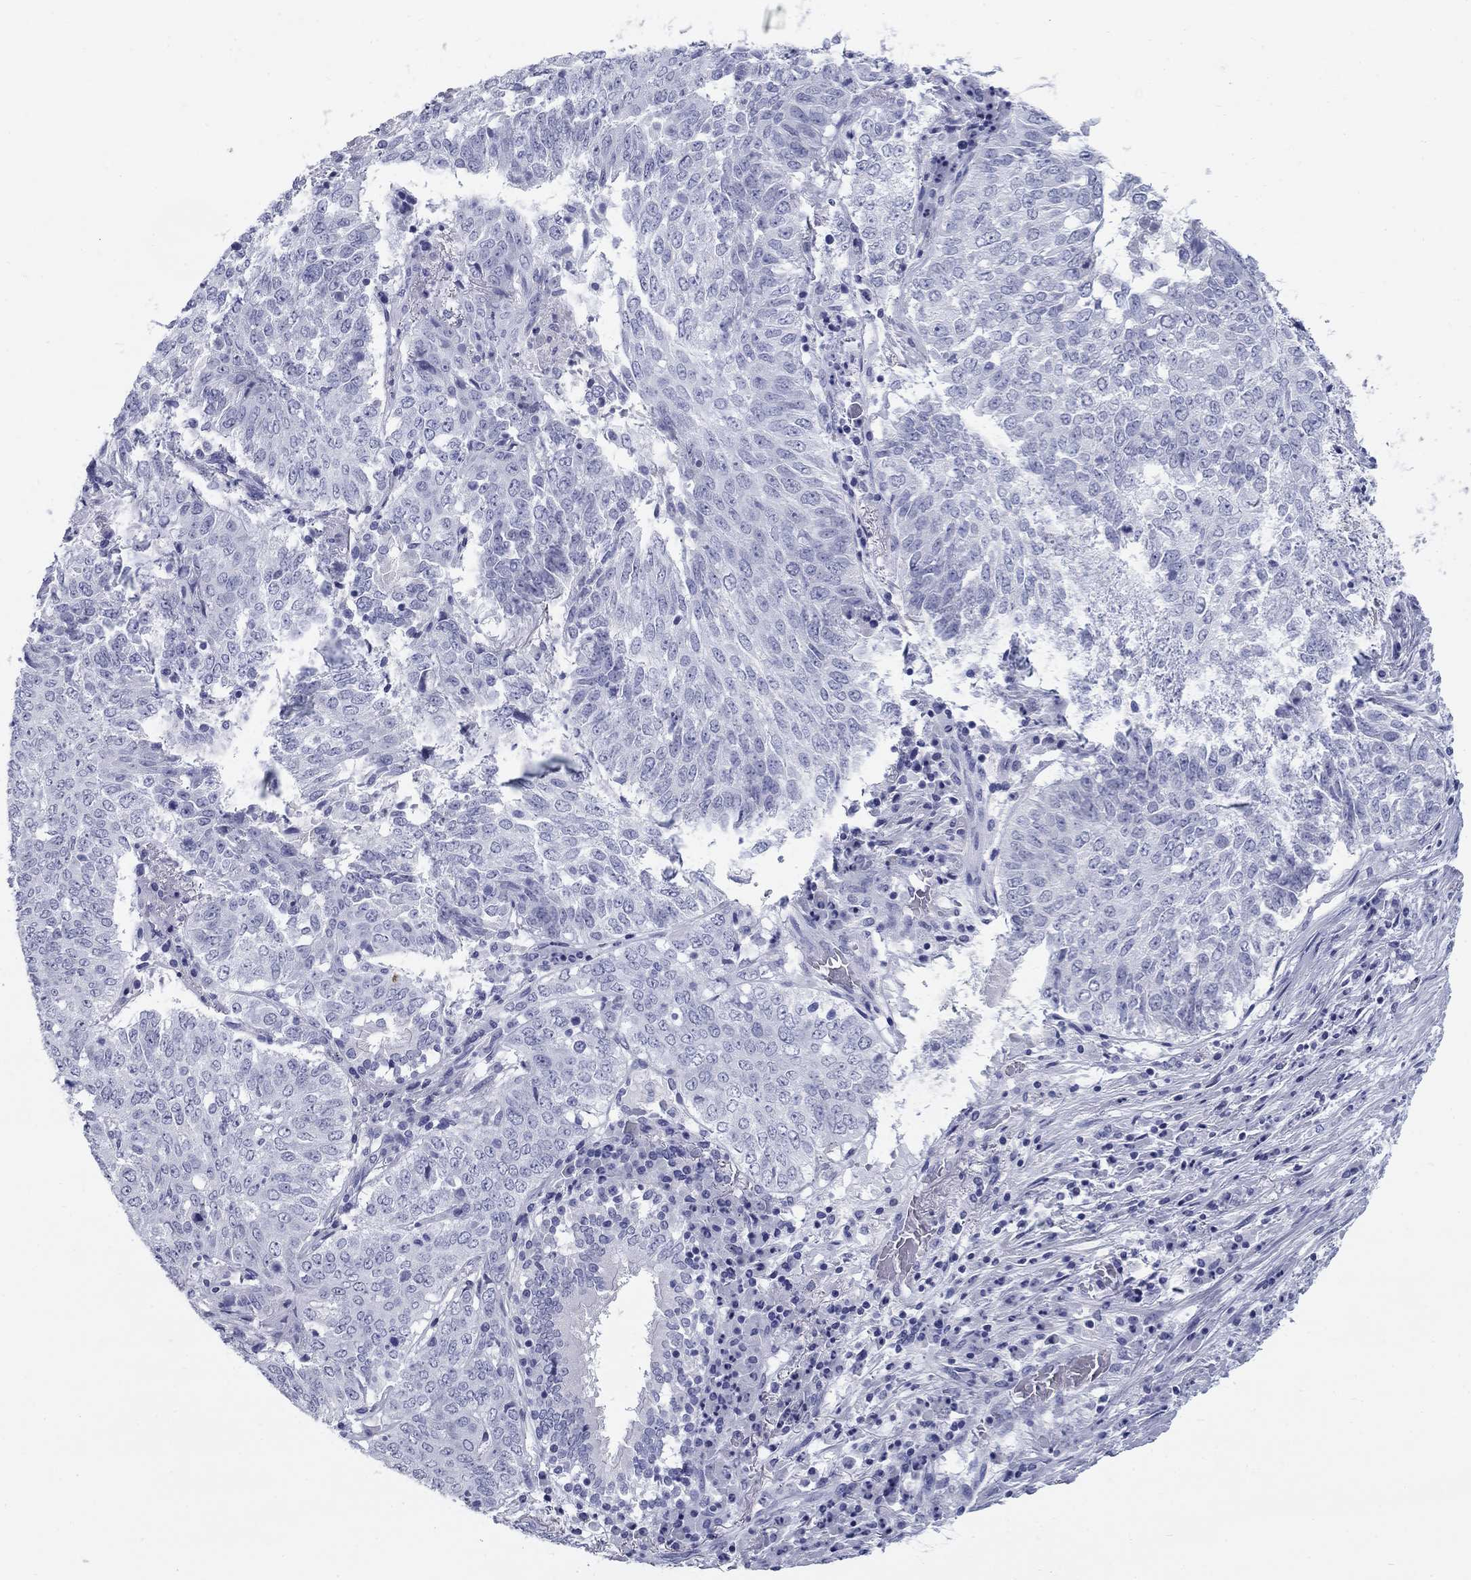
{"staining": {"intensity": "negative", "quantity": "none", "location": "none"}, "tissue": "lung cancer", "cell_type": "Tumor cells", "image_type": "cancer", "snomed": [{"axis": "morphology", "description": "Squamous cell carcinoma, NOS"}, {"axis": "topography", "description": "Lung"}], "caption": "Protein analysis of lung cancer demonstrates no significant expression in tumor cells. (Brightfield microscopy of DAB (3,3'-diaminobenzidine) IHC at high magnification).", "gene": "NPPA", "patient": {"sex": "male", "age": 64}}